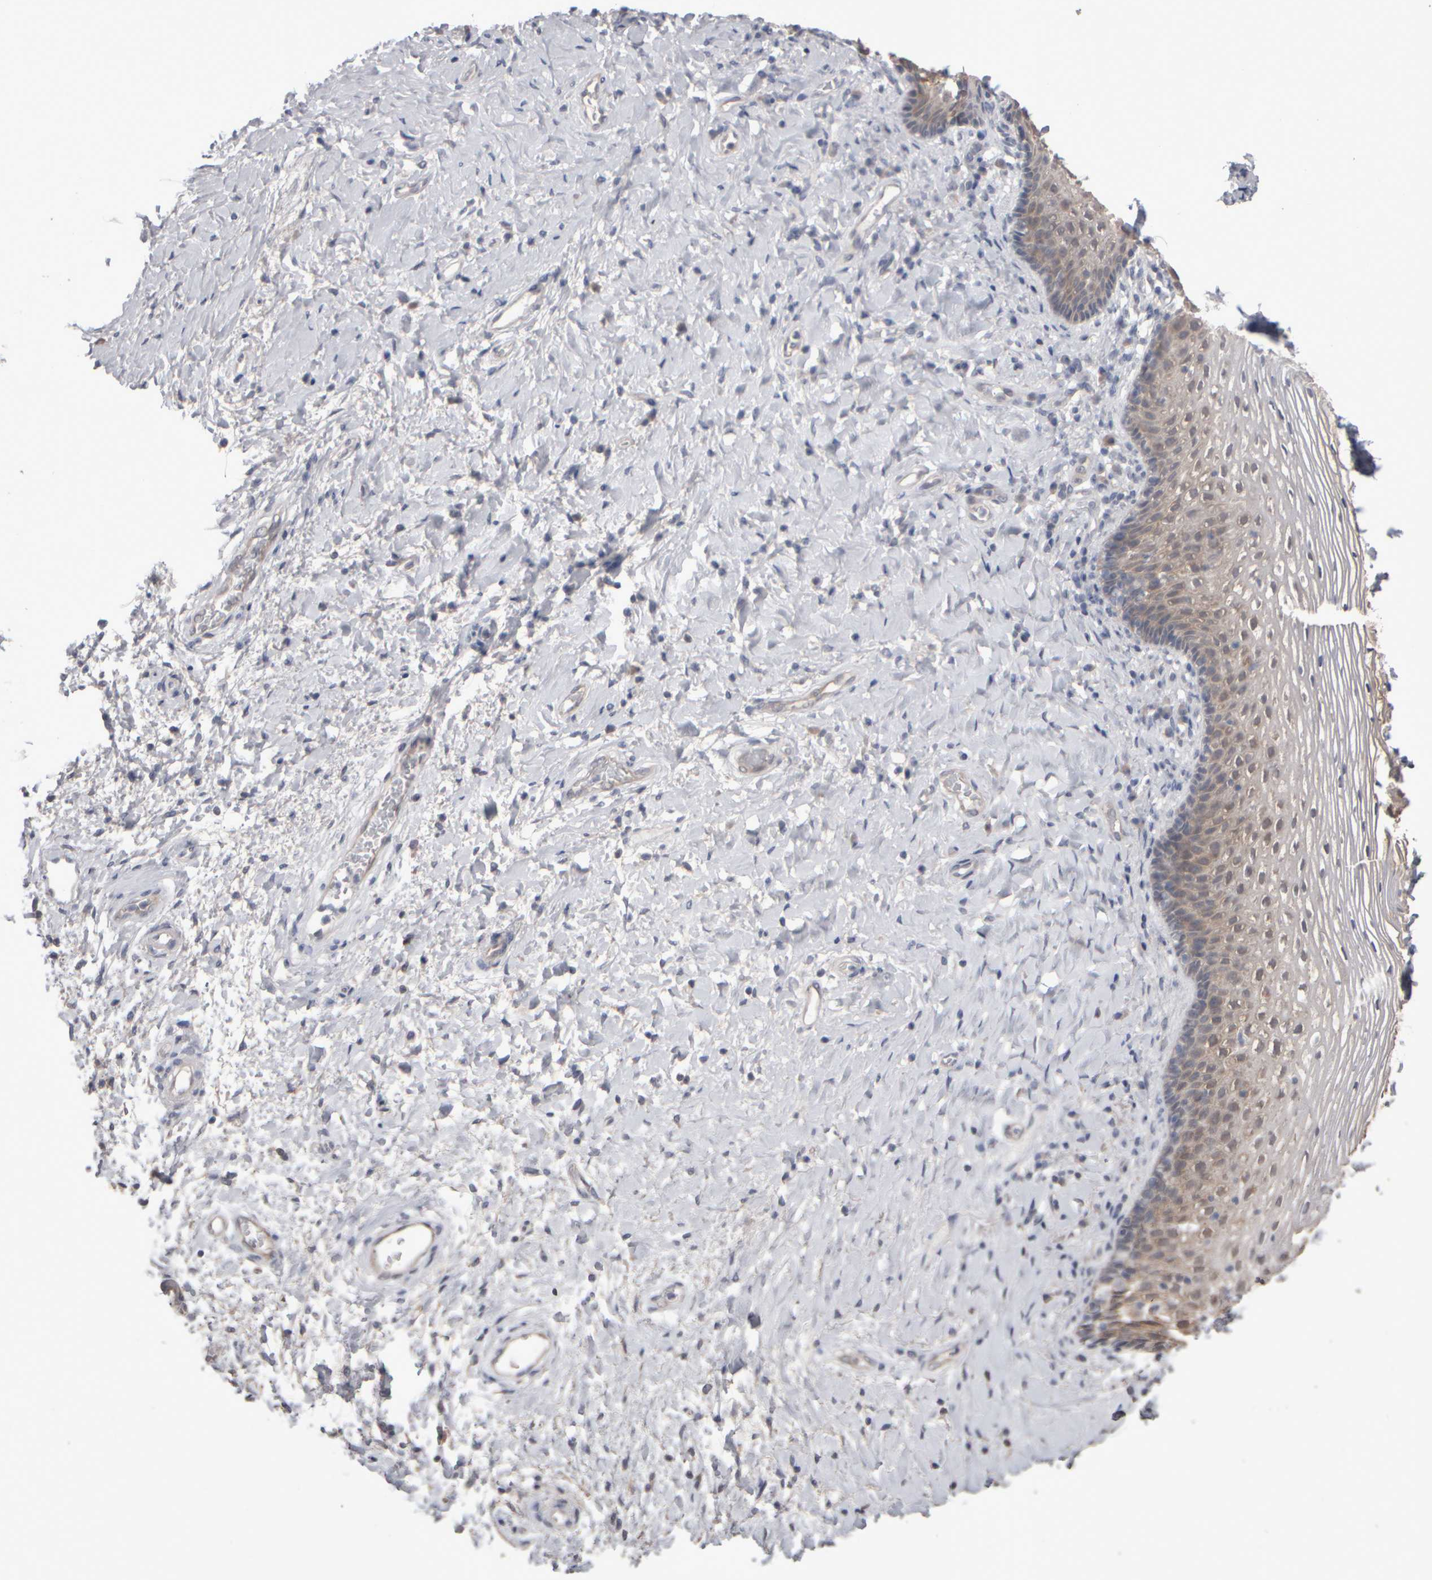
{"staining": {"intensity": "weak", "quantity": "25%-75%", "location": "cytoplasmic/membranous"}, "tissue": "vagina", "cell_type": "Squamous epithelial cells", "image_type": "normal", "snomed": [{"axis": "morphology", "description": "Normal tissue, NOS"}, {"axis": "topography", "description": "Vagina"}], "caption": "This histopathology image exhibits immunohistochemistry staining of normal human vagina, with low weak cytoplasmic/membranous expression in approximately 25%-75% of squamous epithelial cells.", "gene": "EPHX2", "patient": {"sex": "female", "age": 60}}